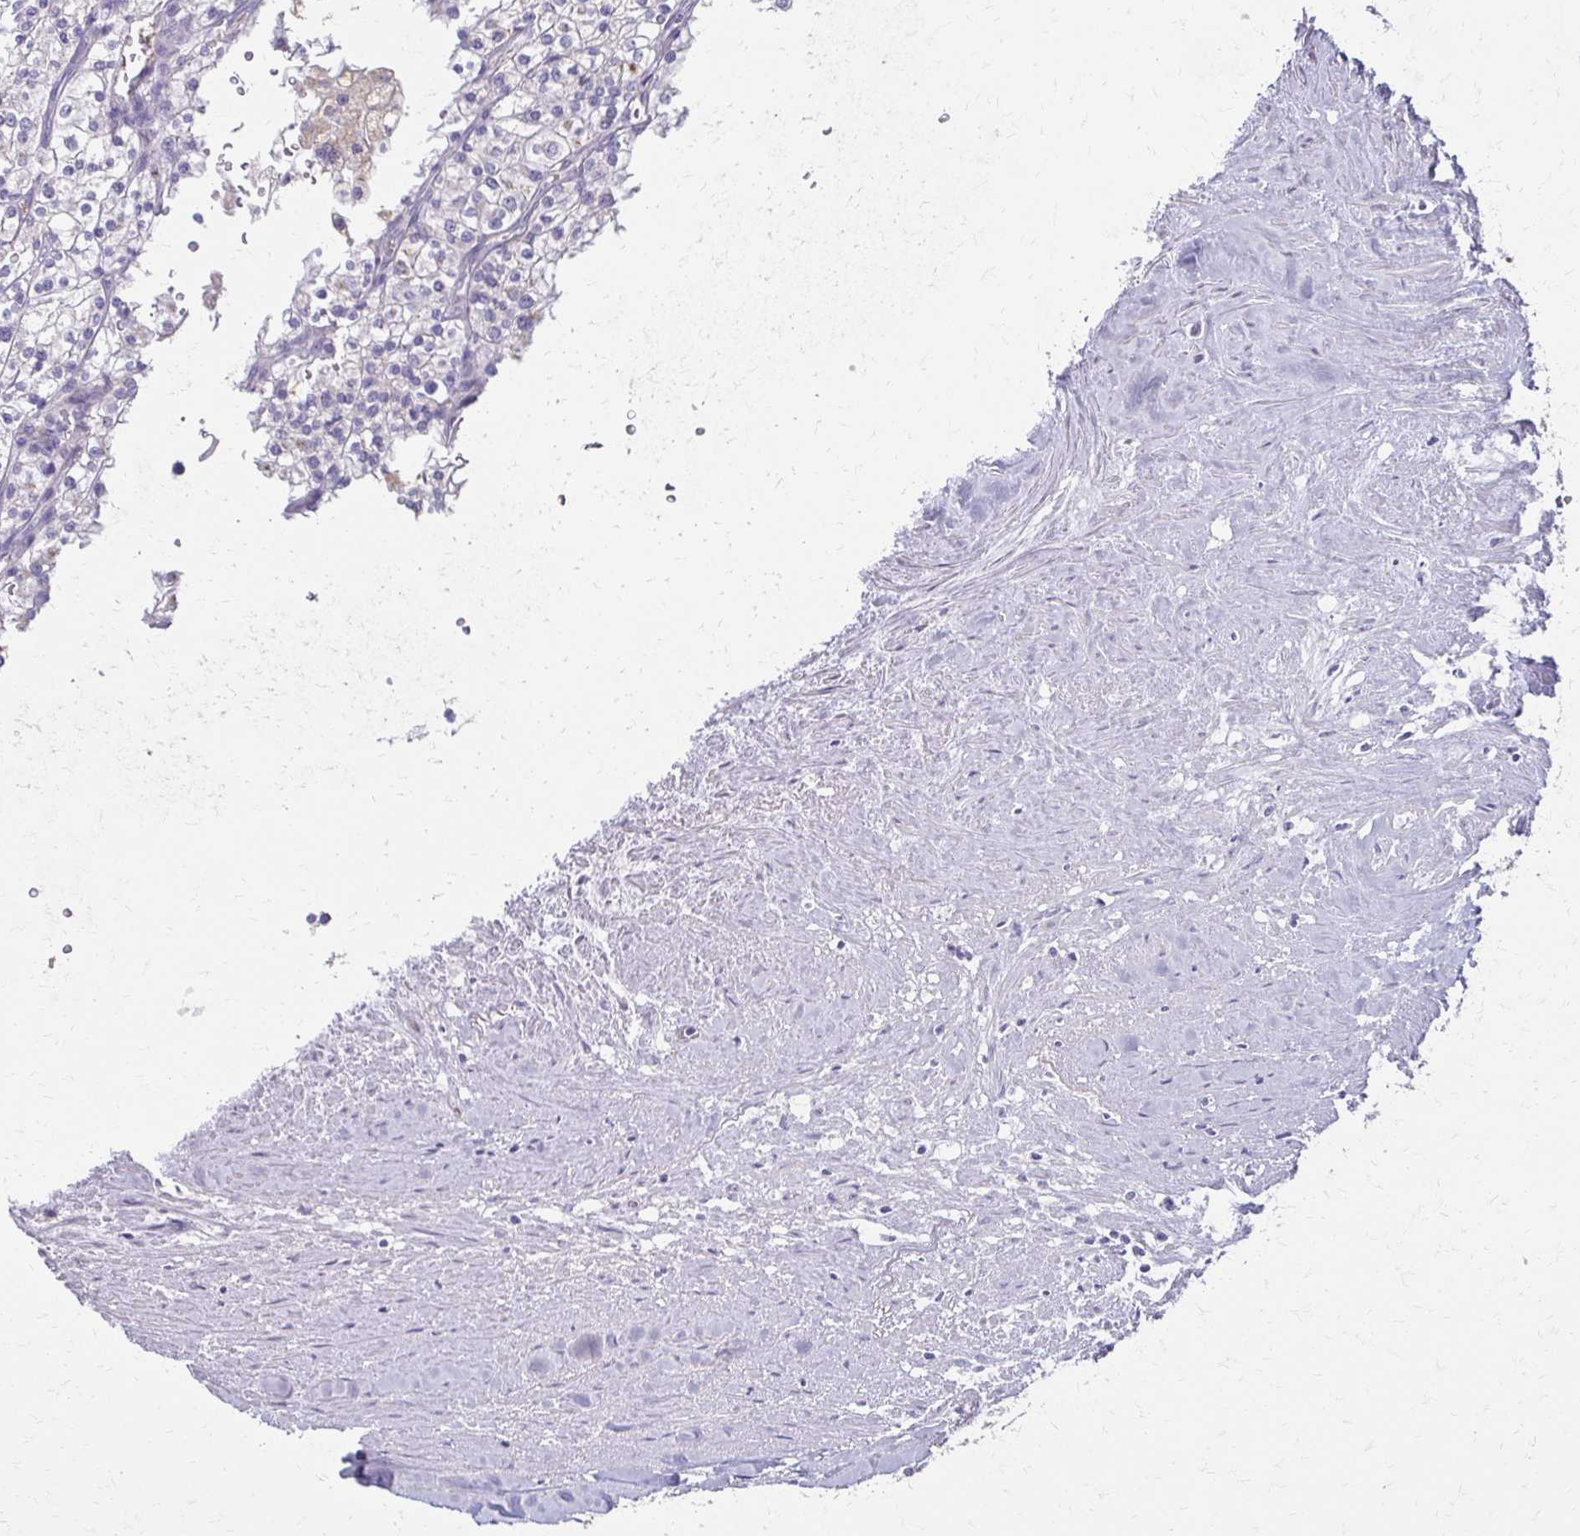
{"staining": {"intensity": "negative", "quantity": "none", "location": "none"}, "tissue": "renal cancer", "cell_type": "Tumor cells", "image_type": "cancer", "snomed": [{"axis": "morphology", "description": "Adenocarcinoma, NOS"}, {"axis": "topography", "description": "Kidney"}], "caption": "The IHC micrograph has no significant expression in tumor cells of renal cancer (adenocarcinoma) tissue.", "gene": "BBS12", "patient": {"sex": "male", "age": 80}}